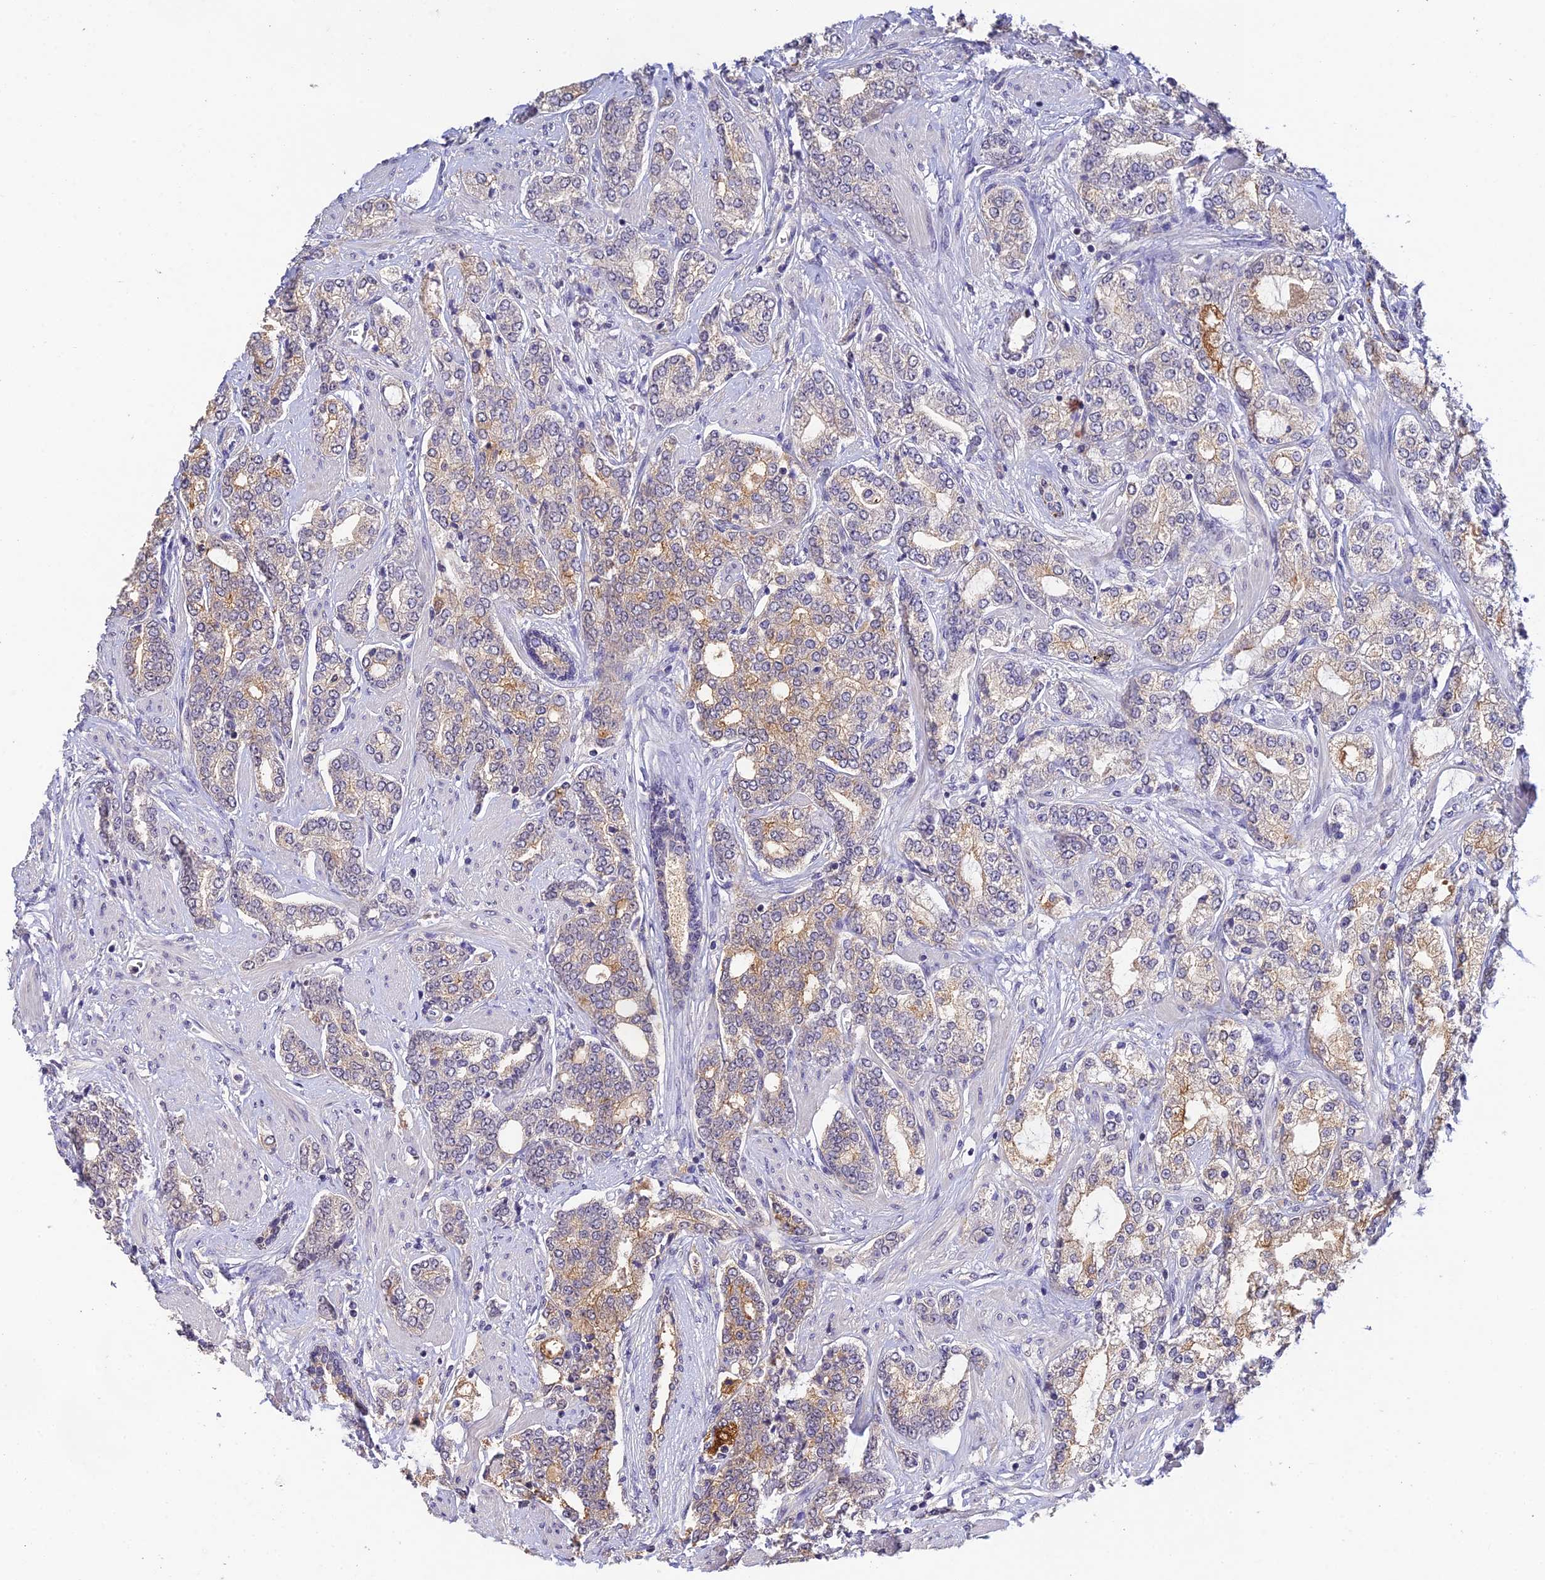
{"staining": {"intensity": "moderate", "quantity": "<25%", "location": "cytoplasmic/membranous"}, "tissue": "prostate cancer", "cell_type": "Tumor cells", "image_type": "cancer", "snomed": [{"axis": "morphology", "description": "Adenocarcinoma, High grade"}, {"axis": "topography", "description": "Prostate"}], "caption": "Human prostate cancer (adenocarcinoma (high-grade)) stained for a protein (brown) reveals moderate cytoplasmic/membranous positive staining in about <25% of tumor cells.", "gene": "ZNF436", "patient": {"sex": "male", "age": 64}}